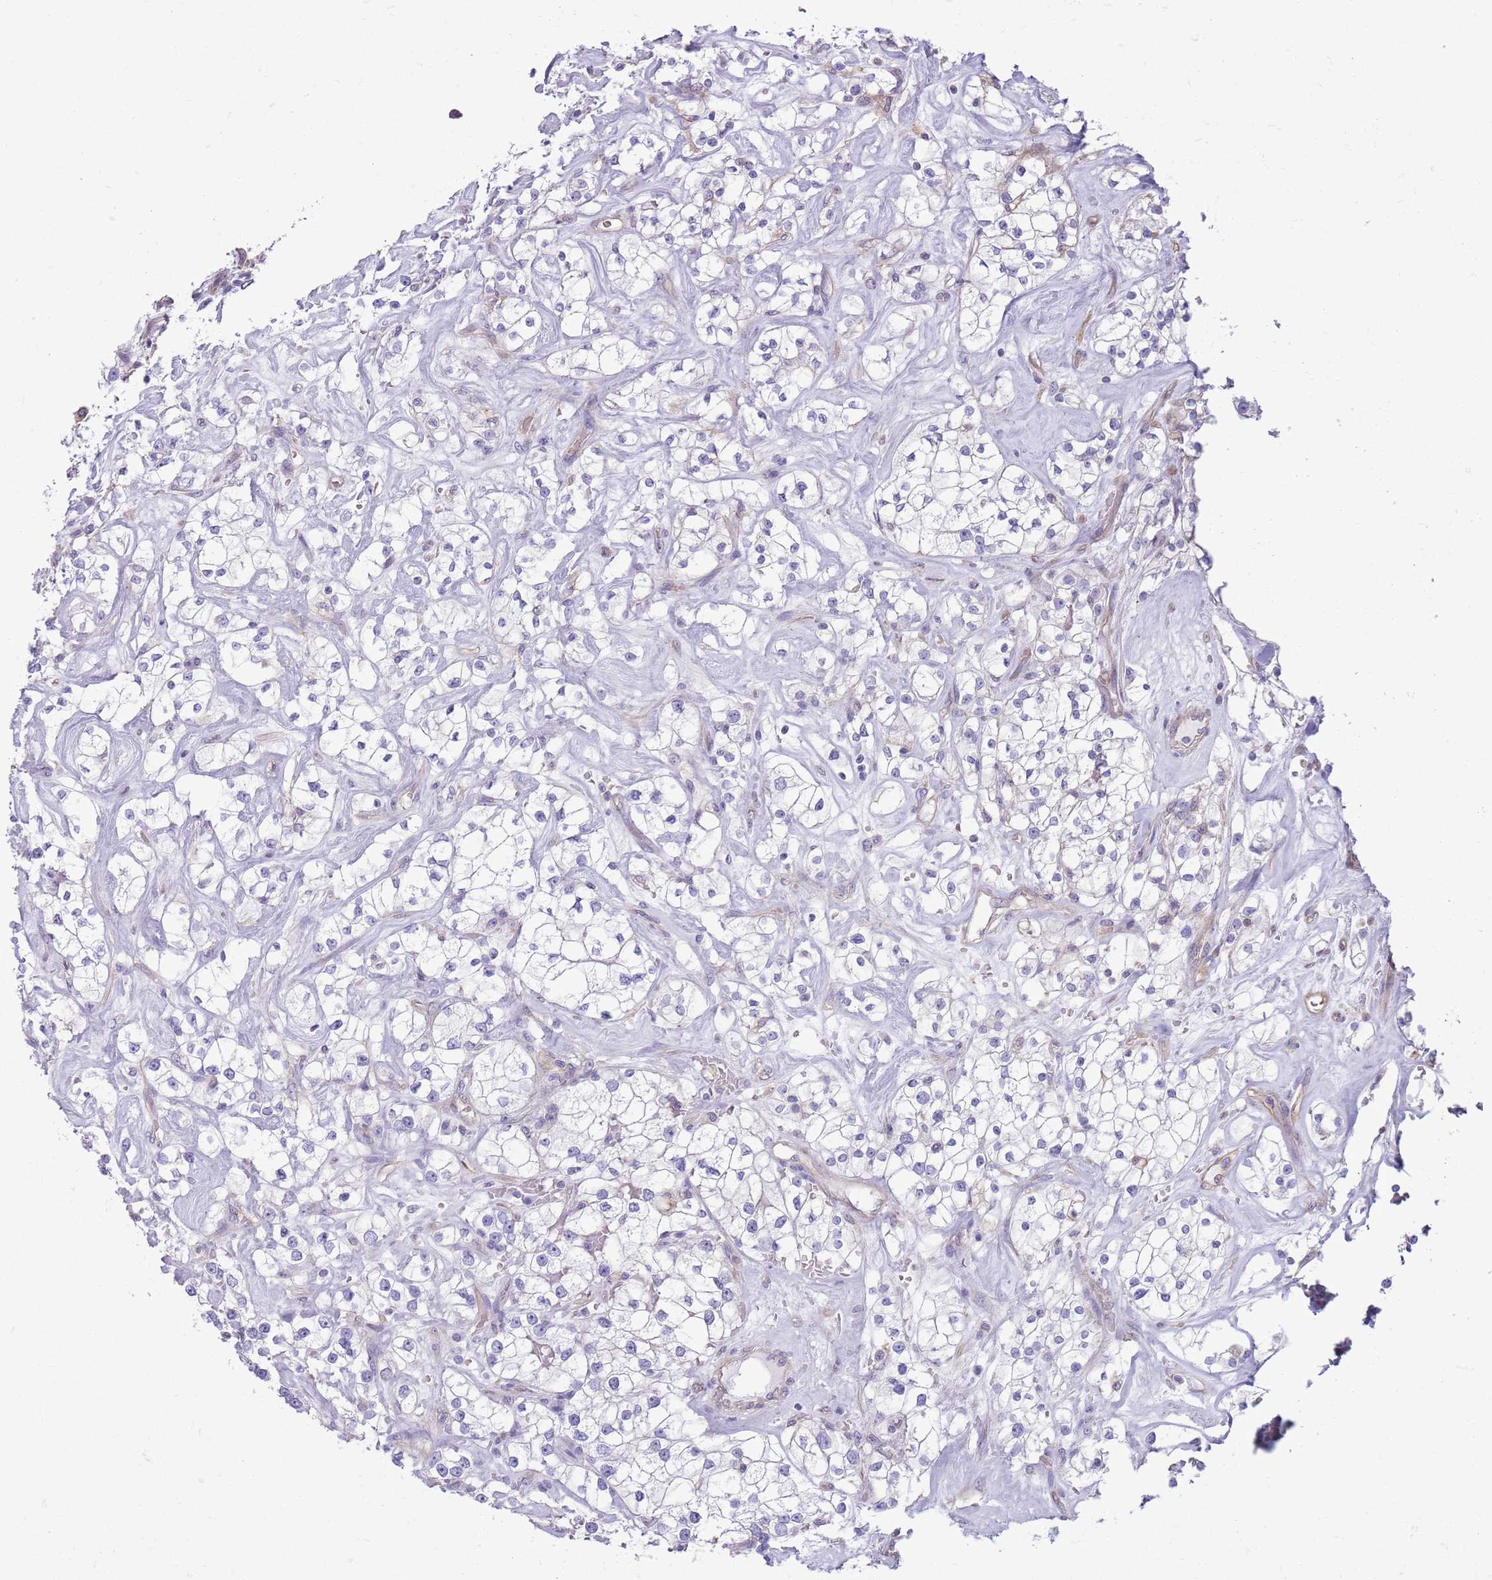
{"staining": {"intensity": "negative", "quantity": "none", "location": "none"}, "tissue": "renal cancer", "cell_type": "Tumor cells", "image_type": "cancer", "snomed": [{"axis": "morphology", "description": "Adenocarcinoma, NOS"}, {"axis": "topography", "description": "Kidney"}], "caption": "High power microscopy histopathology image of an IHC photomicrograph of adenocarcinoma (renal), revealing no significant expression in tumor cells. (Stains: DAB immunohistochemistry (IHC) with hematoxylin counter stain, Microscopy: brightfield microscopy at high magnification).", "gene": "RBP3", "patient": {"sex": "male", "age": 77}}